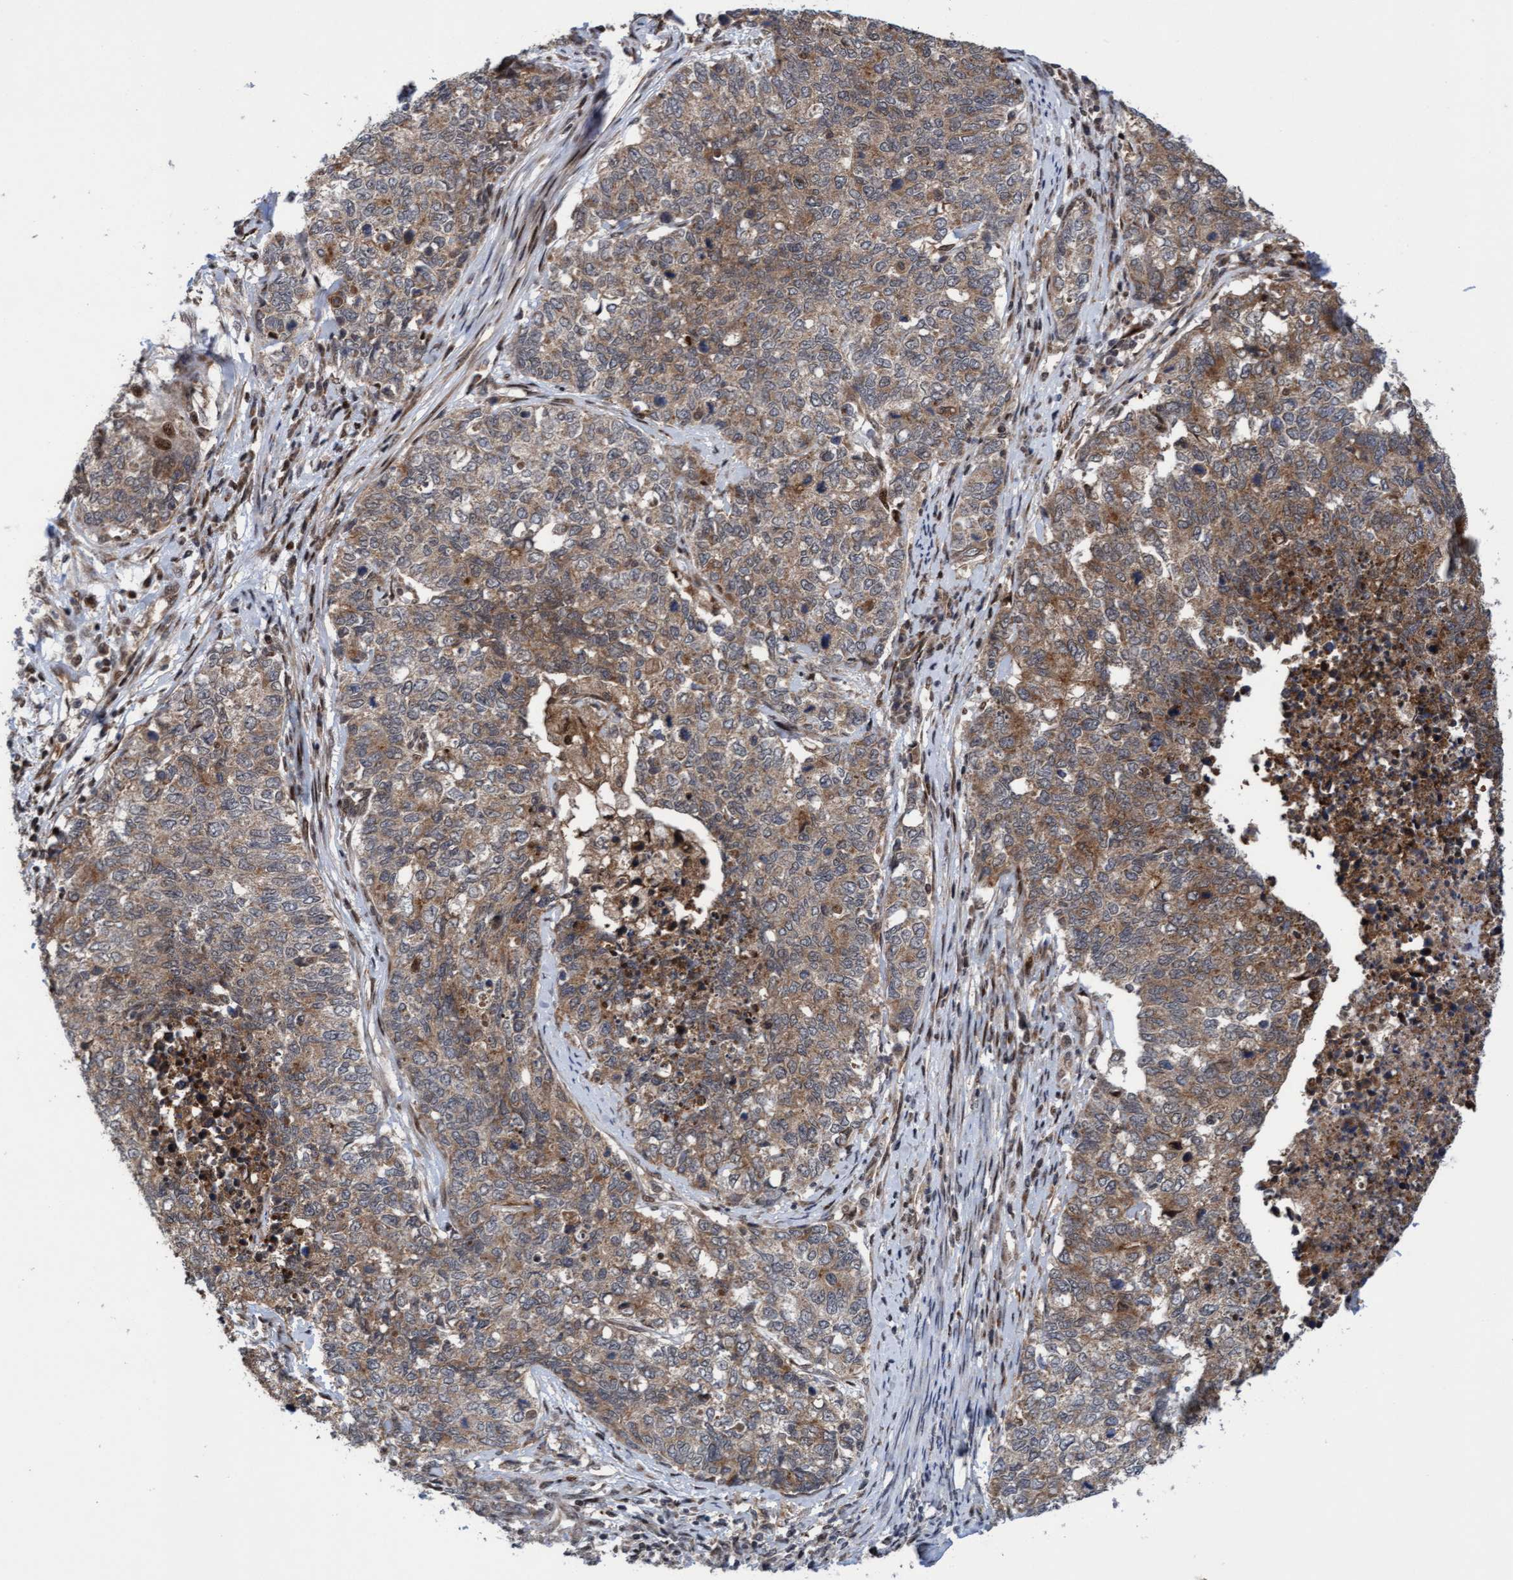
{"staining": {"intensity": "moderate", "quantity": ">75%", "location": "cytoplasmic/membranous"}, "tissue": "cervical cancer", "cell_type": "Tumor cells", "image_type": "cancer", "snomed": [{"axis": "morphology", "description": "Squamous cell carcinoma, NOS"}, {"axis": "topography", "description": "Cervix"}], "caption": "The image demonstrates a brown stain indicating the presence of a protein in the cytoplasmic/membranous of tumor cells in cervical squamous cell carcinoma.", "gene": "ITFG1", "patient": {"sex": "female", "age": 63}}